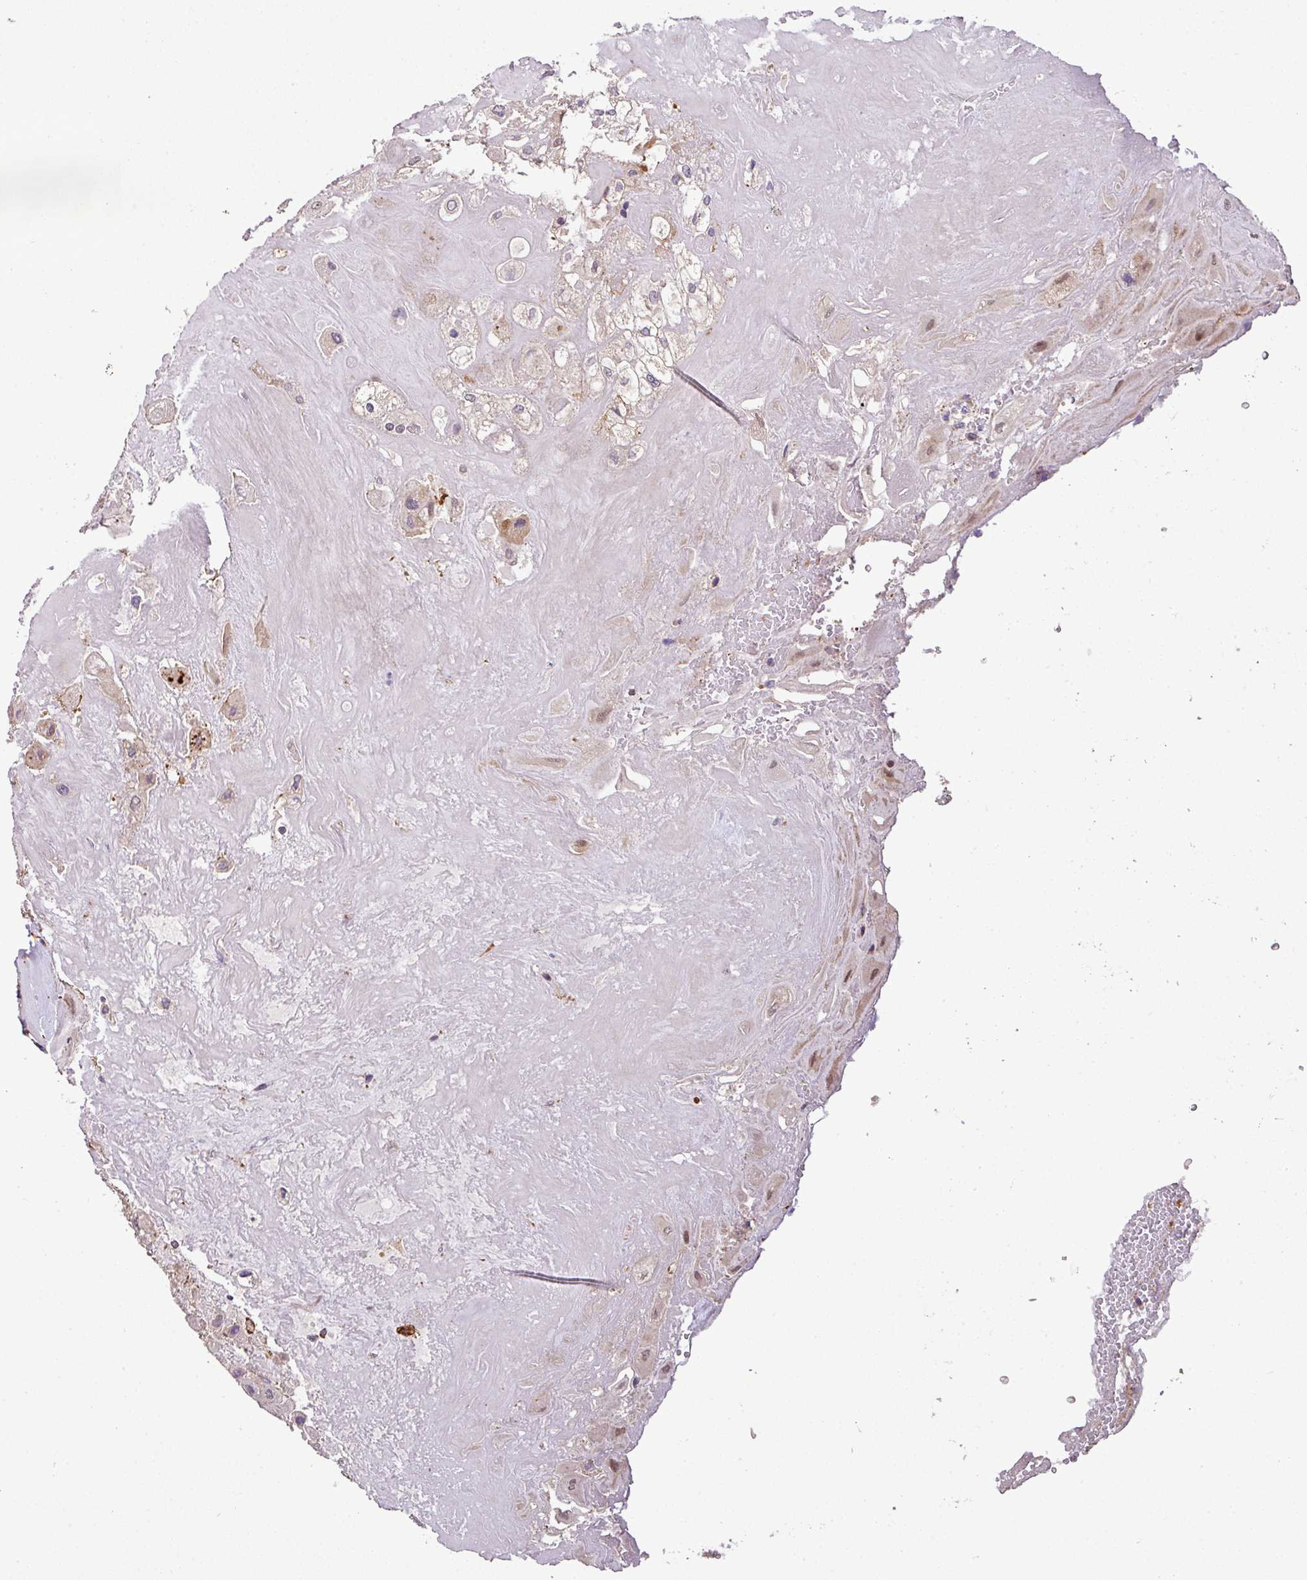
{"staining": {"intensity": "weak", "quantity": "25%-75%", "location": "cytoplasmic/membranous,nuclear"}, "tissue": "placenta", "cell_type": "Decidual cells", "image_type": "normal", "snomed": [{"axis": "morphology", "description": "Normal tissue, NOS"}, {"axis": "topography", "description": "Placenta"}], "caption": "Placenta stained with immunohistochemistry shows weak cytoplasmic/membranous,nuclear expression in approximately 25%-75% of decidual cells.", "gene": "CASS4", "patient": {"sex": "female", "age": 32}}